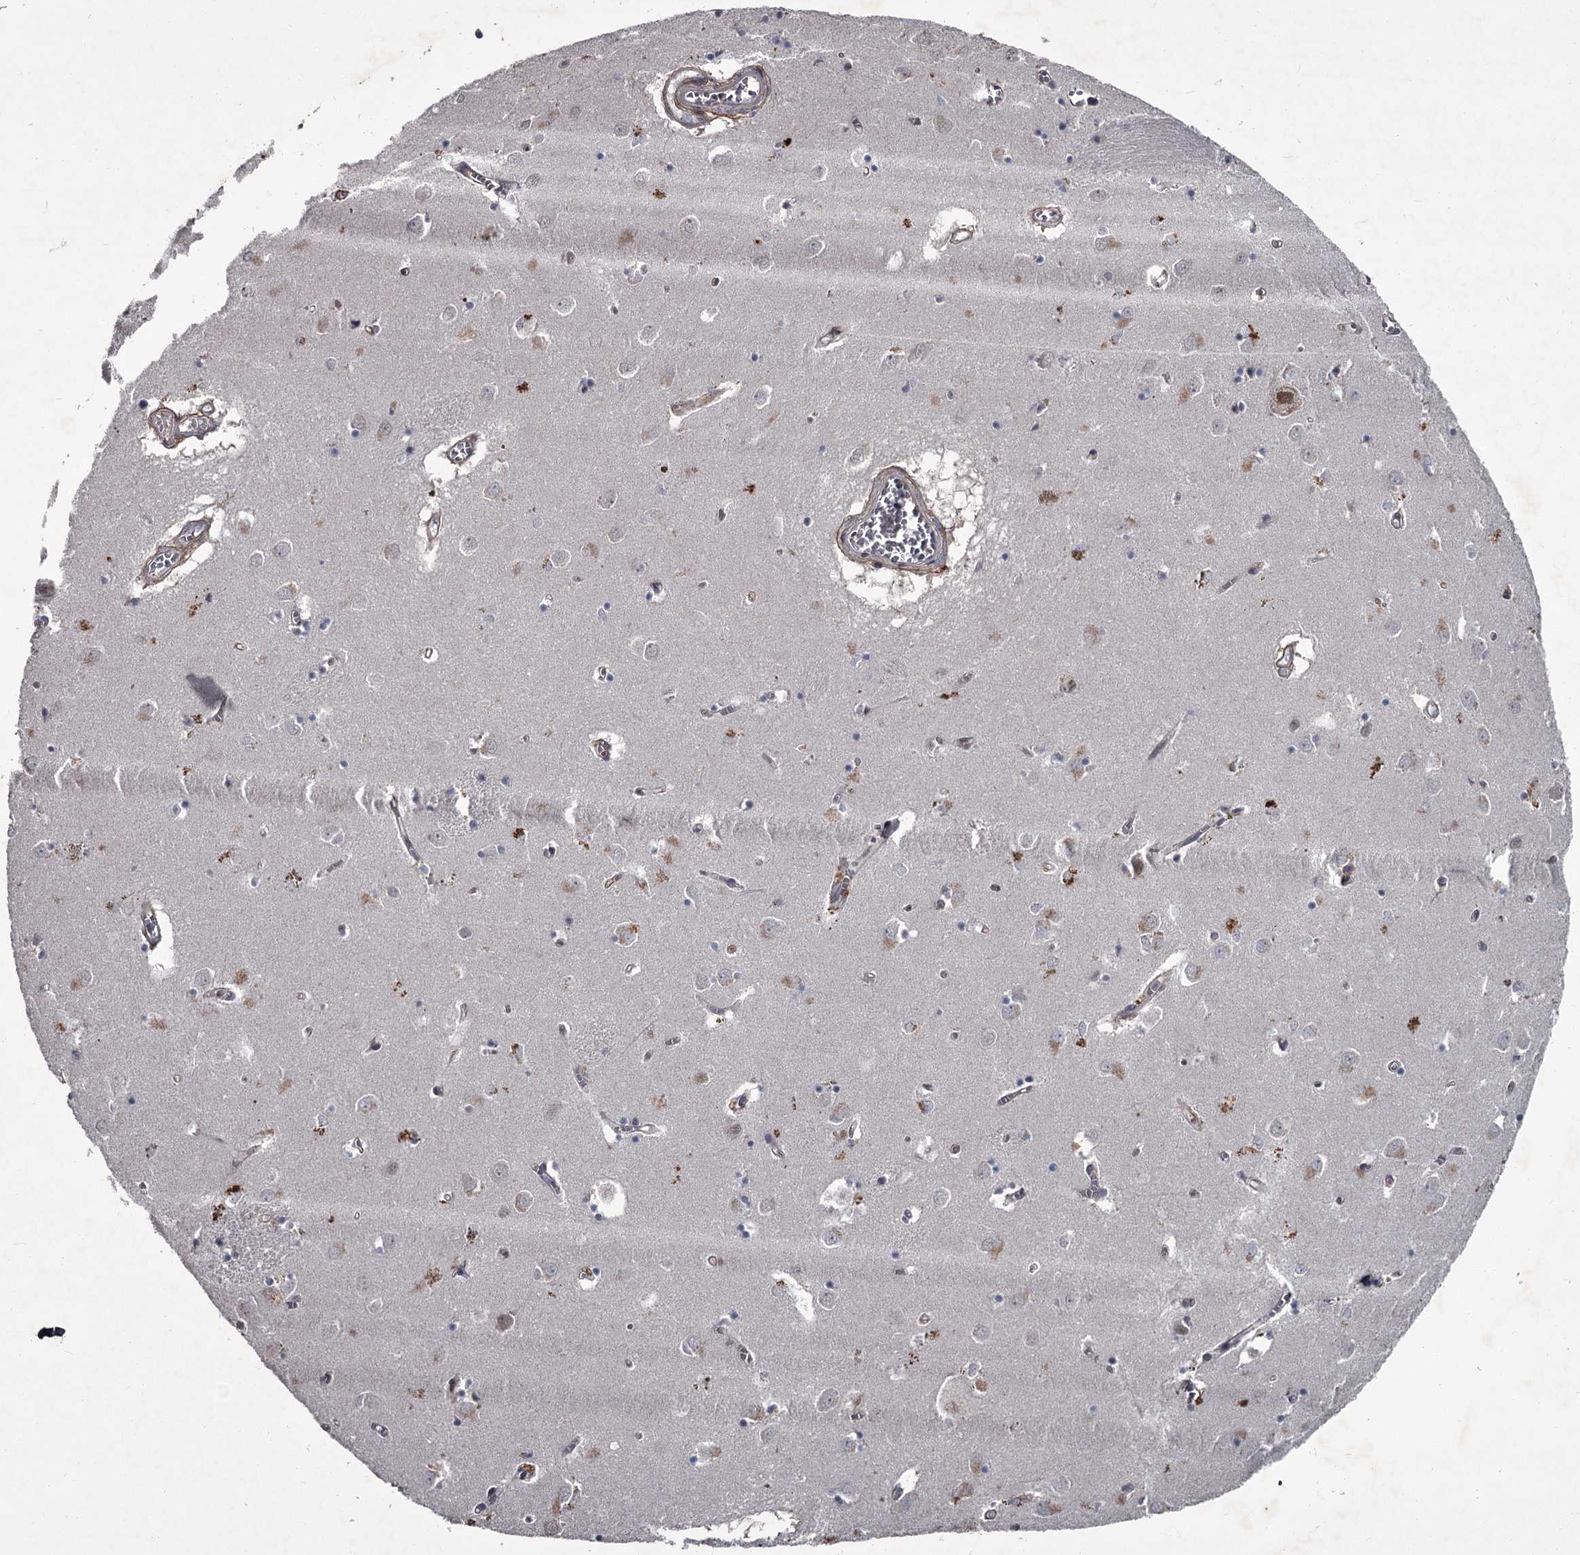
{"staining": {"intensity": "weak", "quantity": "25%-75%", "location": "nuclear"}, "tissue": "caudate", "cell_type": "Glial cells", "image_type": "normal", "snomed": [{"axis": "morphology", "description": "Normal tissue, NOS"}, {"axis": "topography", "description": "Lateral ventricle wall"}], "caption": "Protein staining of normal caudate displays weak nuclear positivity in approximately 25%-75% of glial cells. The staining was performed using DAB (3,3'-diaminobenzidine), with brown indicating positive protein expression. Nuclei are stained blue with hematoxylin.", "gene": "FLVCR2", "patient": {"sex": "male", "age": 70}}